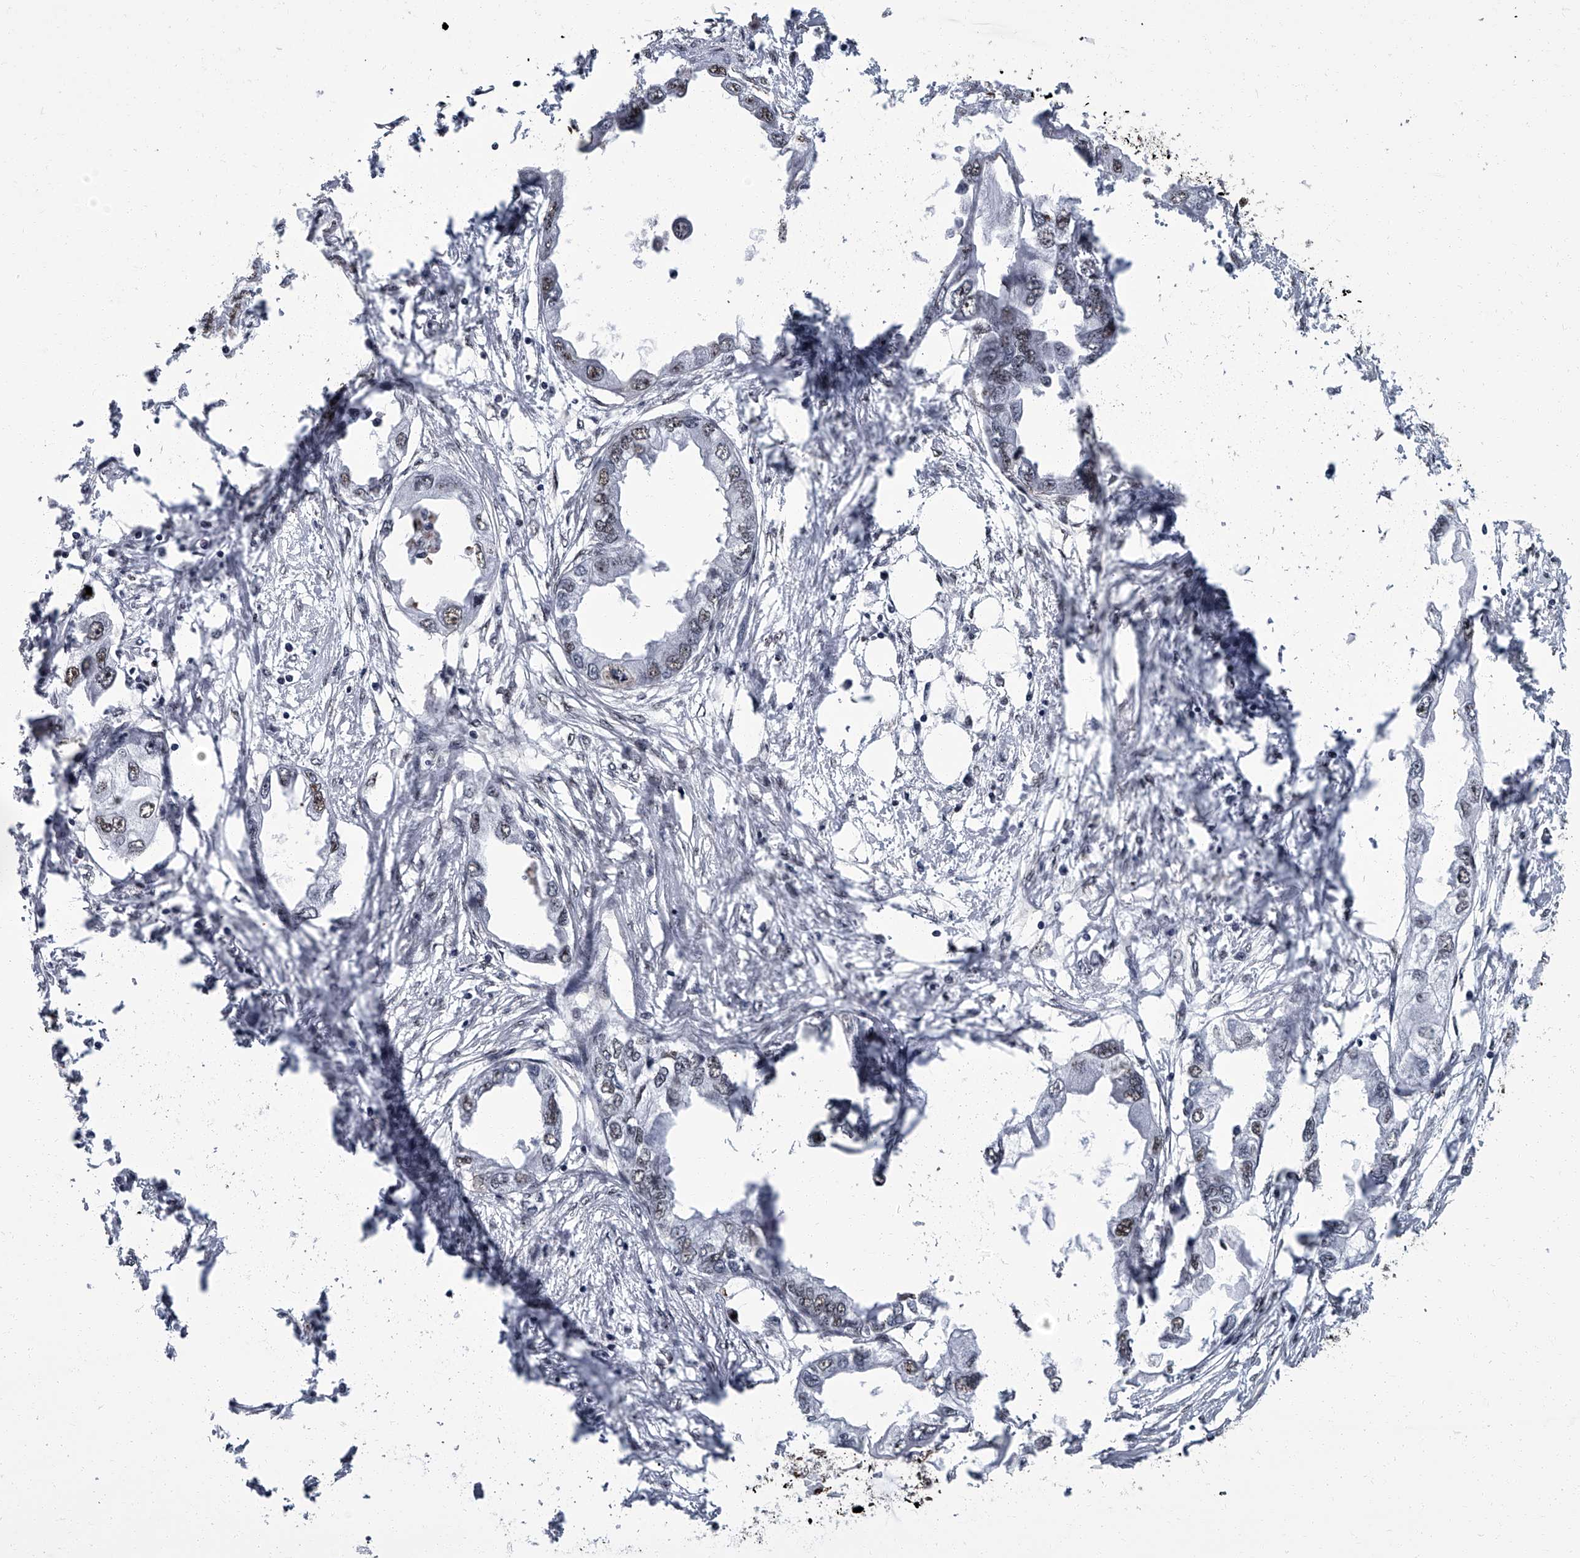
{"staining": {"intensity": "weak", "quantity": "<25%", "location": "nuclear"}, "tissue": "endometrial cancer", "cell_type": "Tumor cells", "image_type": "cancer", "snomed": [{"axis": "morphology", "description": "Adenocarcinoma, NOS"}, {"axis": "morphology", "description": "Adenocarcinoma, metastatic, NOS"}, {"axis": "topography", "description": "Adipose tissue"}, {"axis": "topography", "description": "Endometrium"}], "caption": "DAB (3,3'-diaminobenzidine) immunohistochemical staining of human adenocarcinoma (endometrial) demonstrates no significant expression in tumor cells.", "gene": "ZNF518B", "patient": {"sex": "female", "age": 67}}